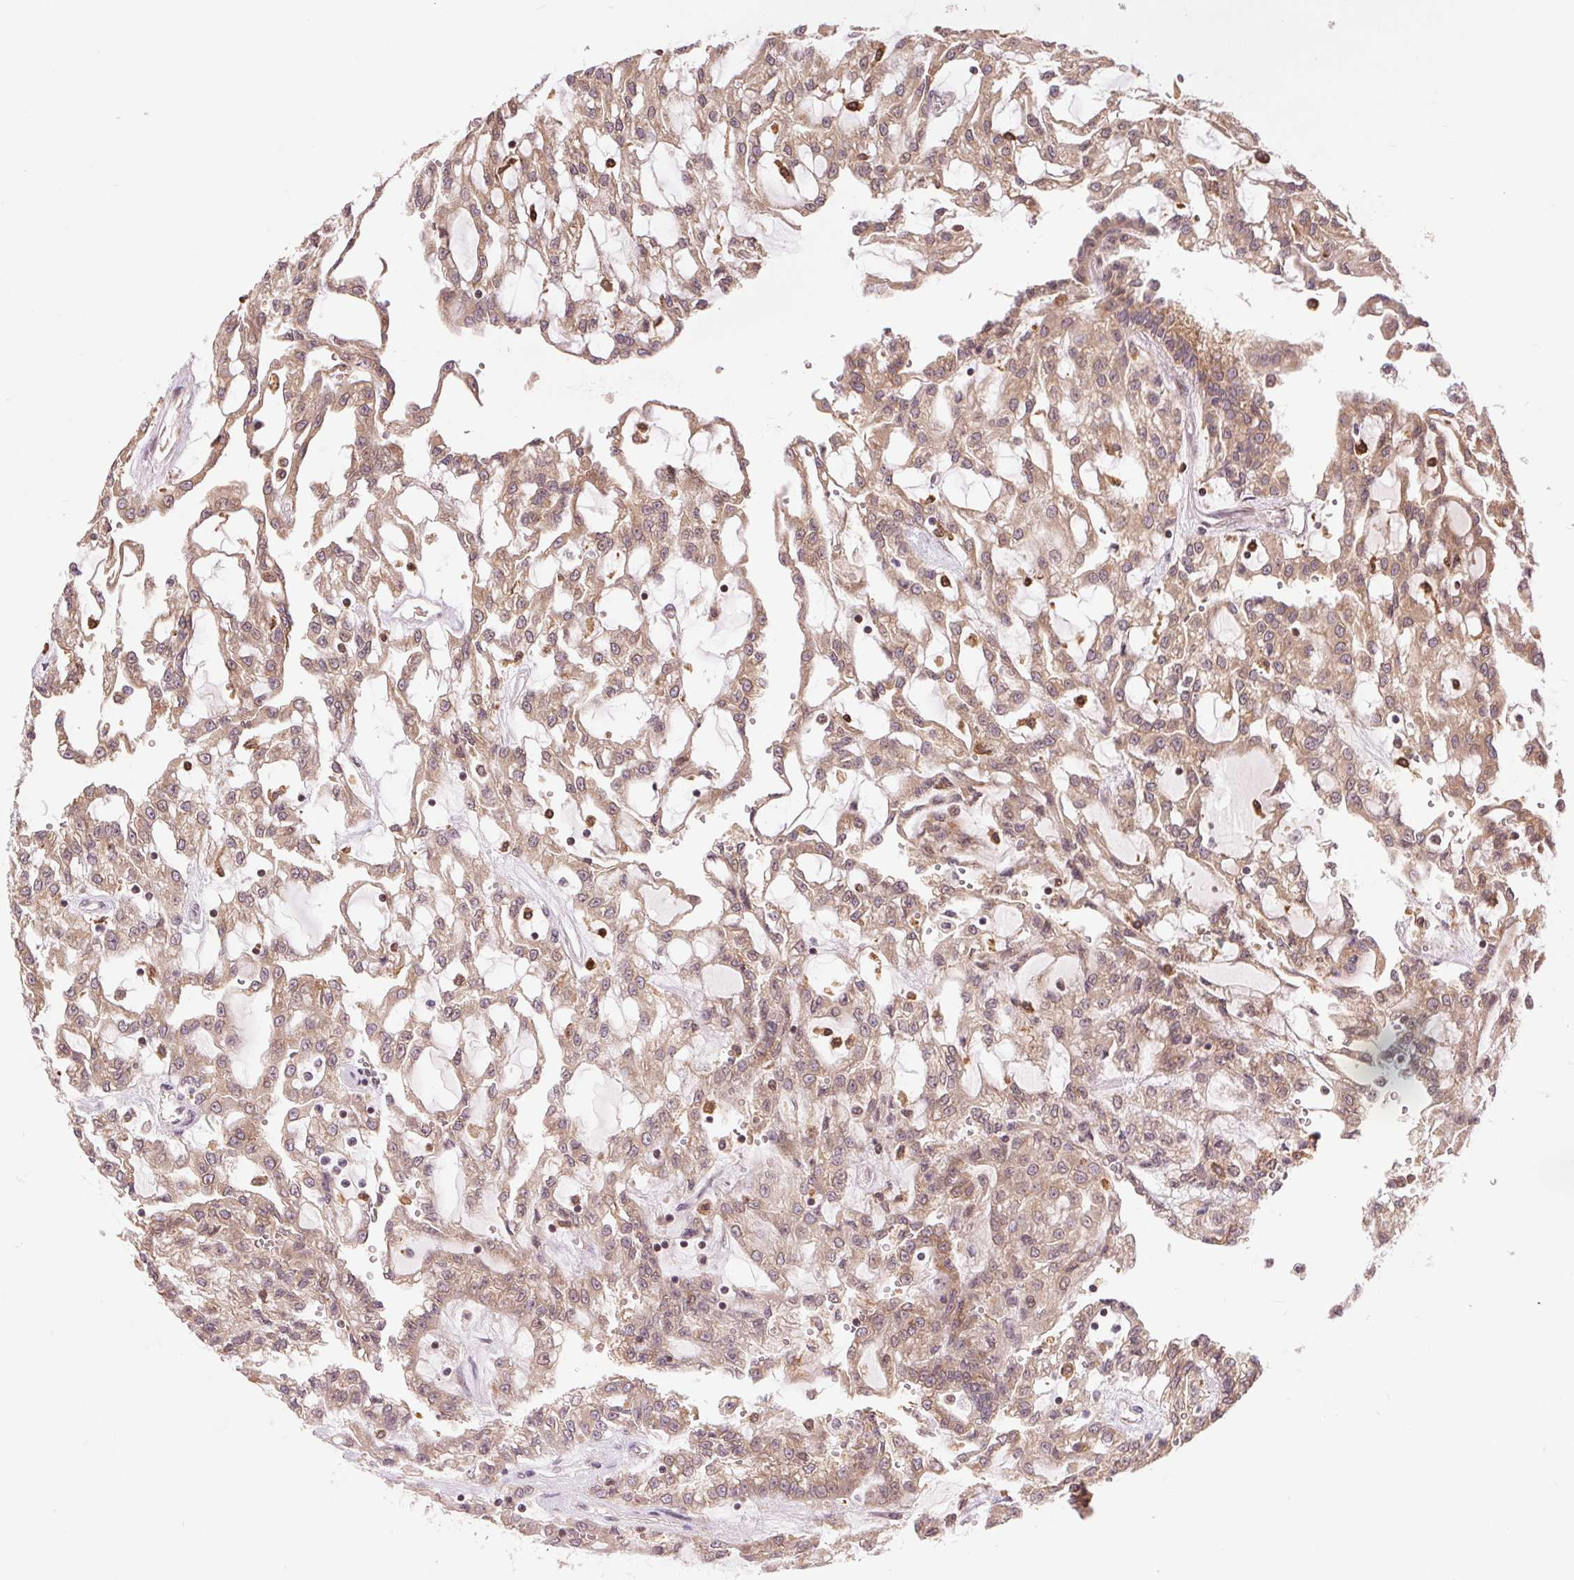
{"staining": {"intensity": "weak", "quantity": ">75%", "location": "cytoplasmic/membranous"}, "tissue": "renal cancer", "cell_type": "Tumor cells", "image_type": "cancer", "snomed": [{"axis": "morphology", "description": "Adenocarcinoma, NOS"}, {"axis": "topography", "description": "Kidney"}], "caption": "Adenocarcinoma (renal) stained for a protein (brown) shows weak cytoplasmic/membranous positive expression in about >75% of tumor cells.", "gene": "BTF3L4", "patient": {"sex": "male", "age": 63}}